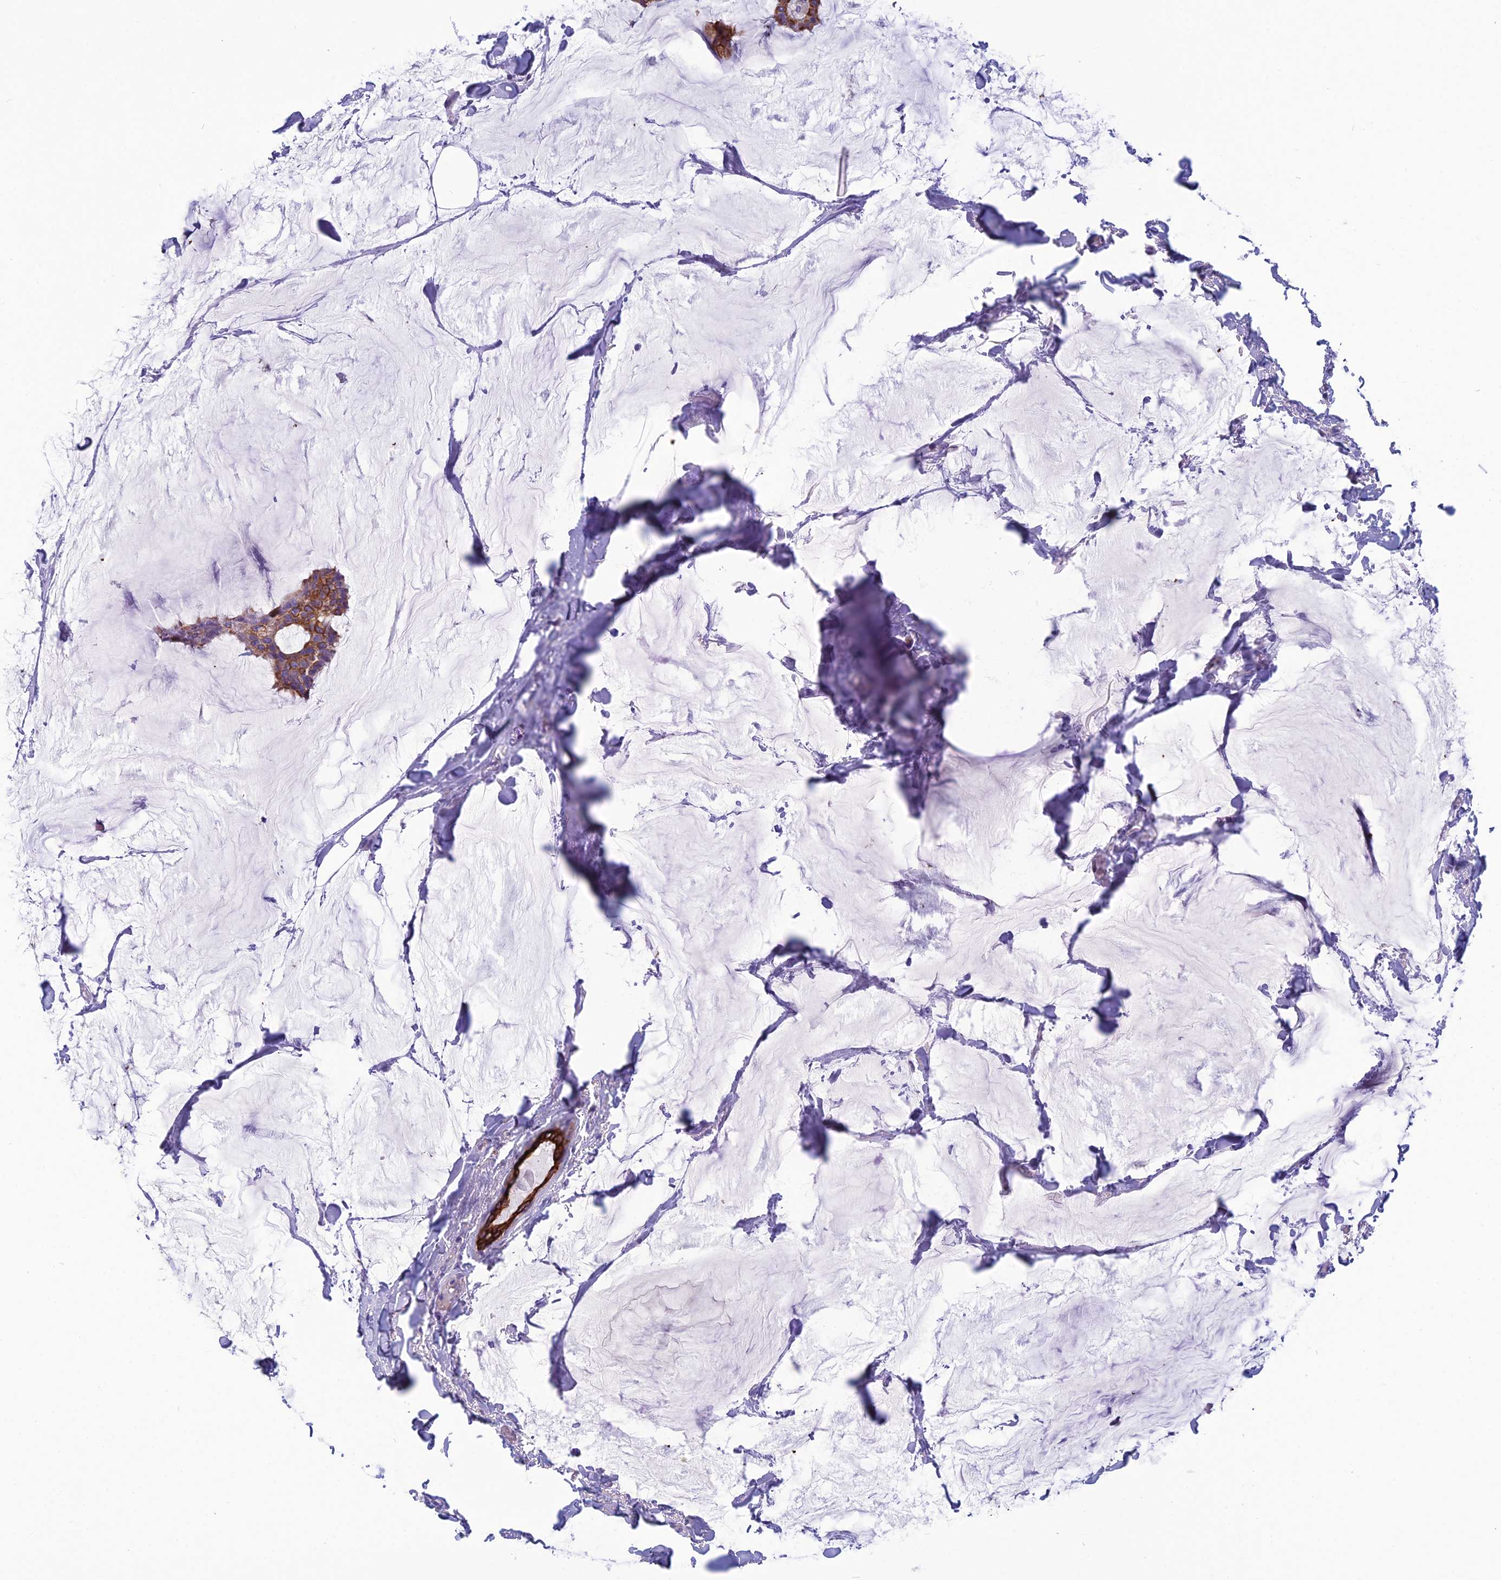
{"staining": {"intensity": "moderate", "quantity": ">75%", "location": "cytoplasmic/membranous"}, "tissue": "breast cancer", "cell_type": "Tumor cells", "image_type": "cancer", "snomed": [{"axis": "morphology", "description": "Duct carcinoma"}, {"axis": "topography", "description": "Breast"}], "caption": "Protein staining demonstrates moderate cytoplasmic/membranous positivity in about >75% of tumor cells in invasive ductal carcinoma (breast). The protein of interest is shown in brown color, while the nuclei are stained blue.", "gene": "RBM41", "patient": {"sex": "female", "age": 93}}